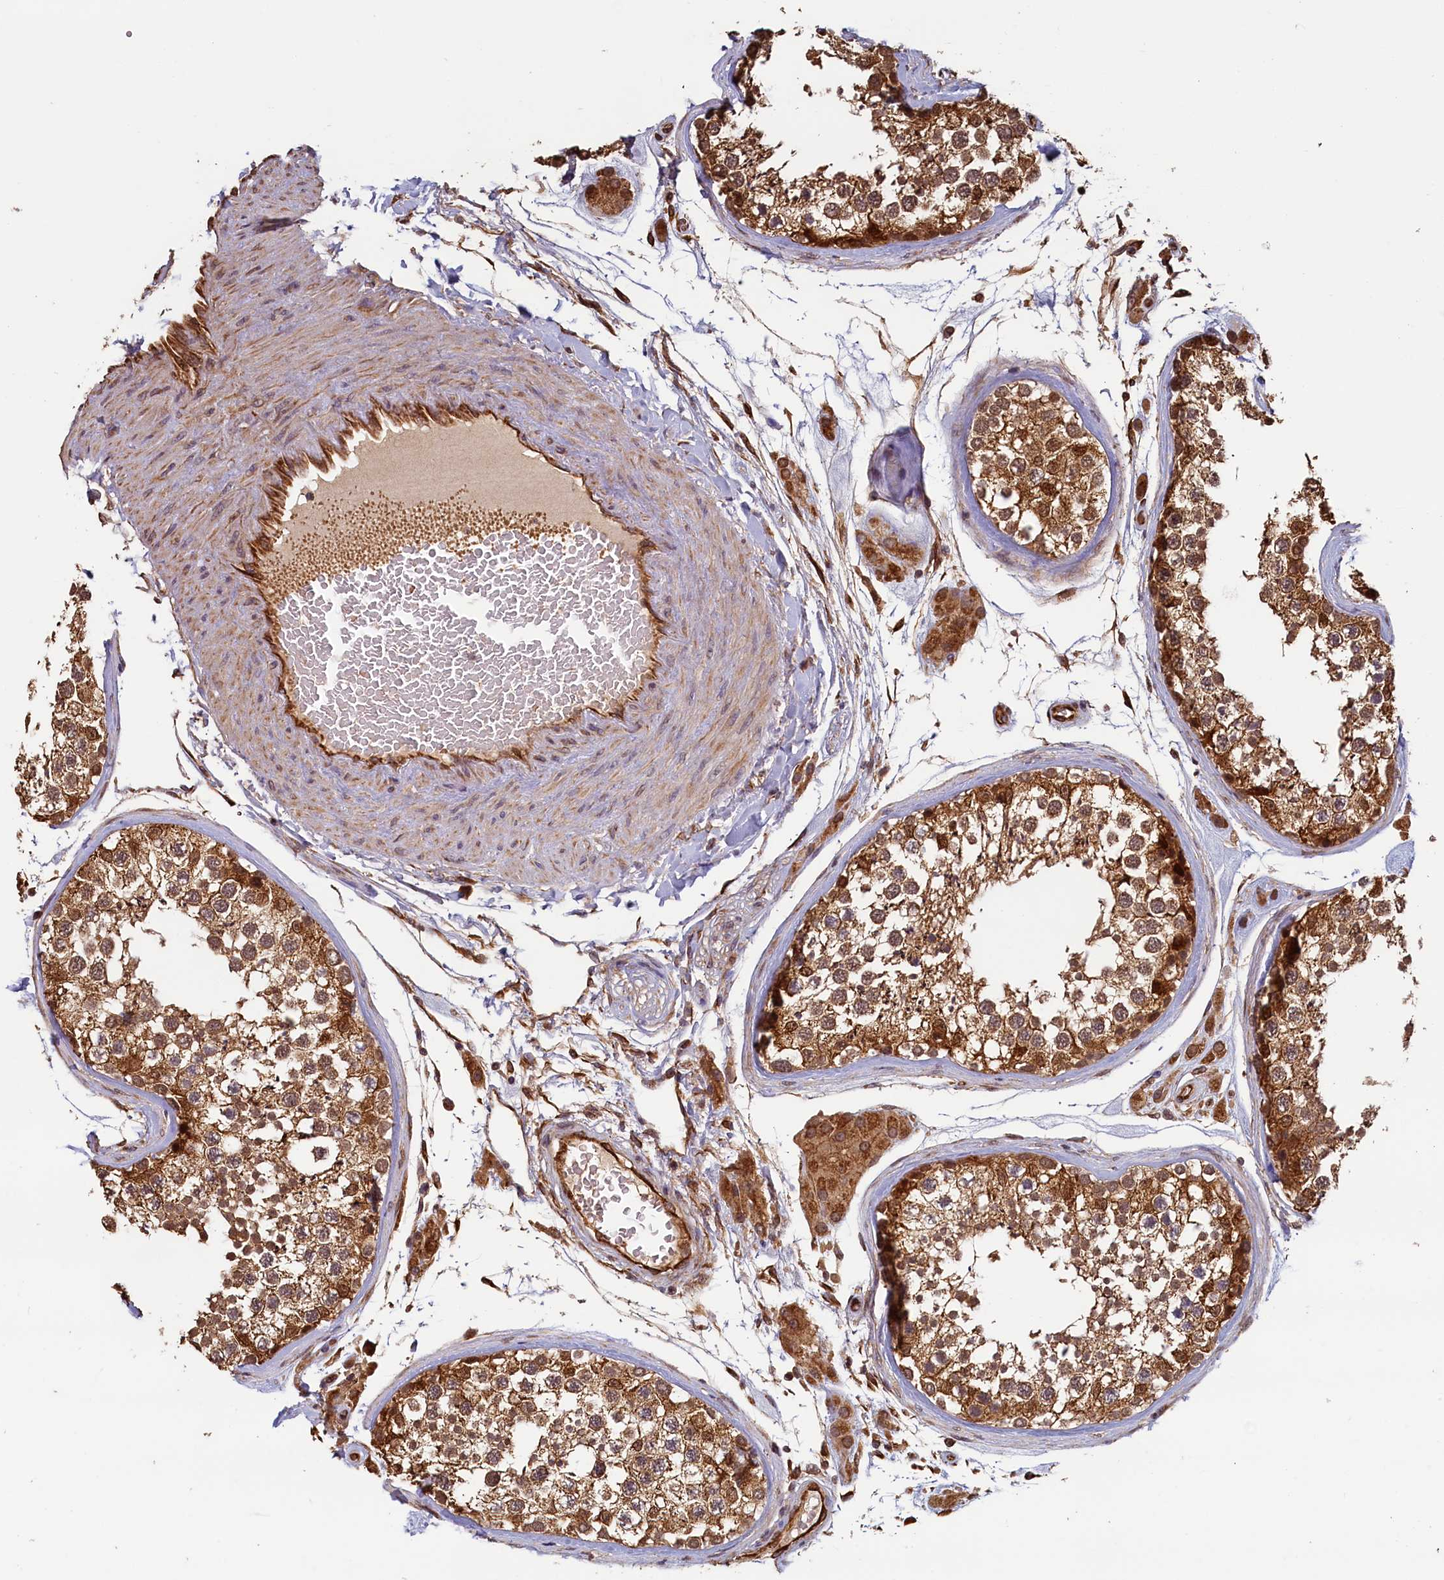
{"staining": {"intensity": "moderate", "quantity": ">75%", "location": "cytoplasmic/membranous"}, "tissue": "testis", "cell_type": "Cells in seminiferous ducts", "image_type": "normal", "snomed": [{"axis": "morphology", "description": "Normal tissue, NOS"}, {"axis": "topography", "description": "Testis"}], "caption": "DAB (3,3'-diaminobenzidine) immunohistochemical staining of normal testis demonstrates moderate cytoplasmic/membranous protein expression in approximately >75% of cells in seminiferous ducts.", "gene": "ACSBG1", "patient": {"sex": "male", "age": 46}}